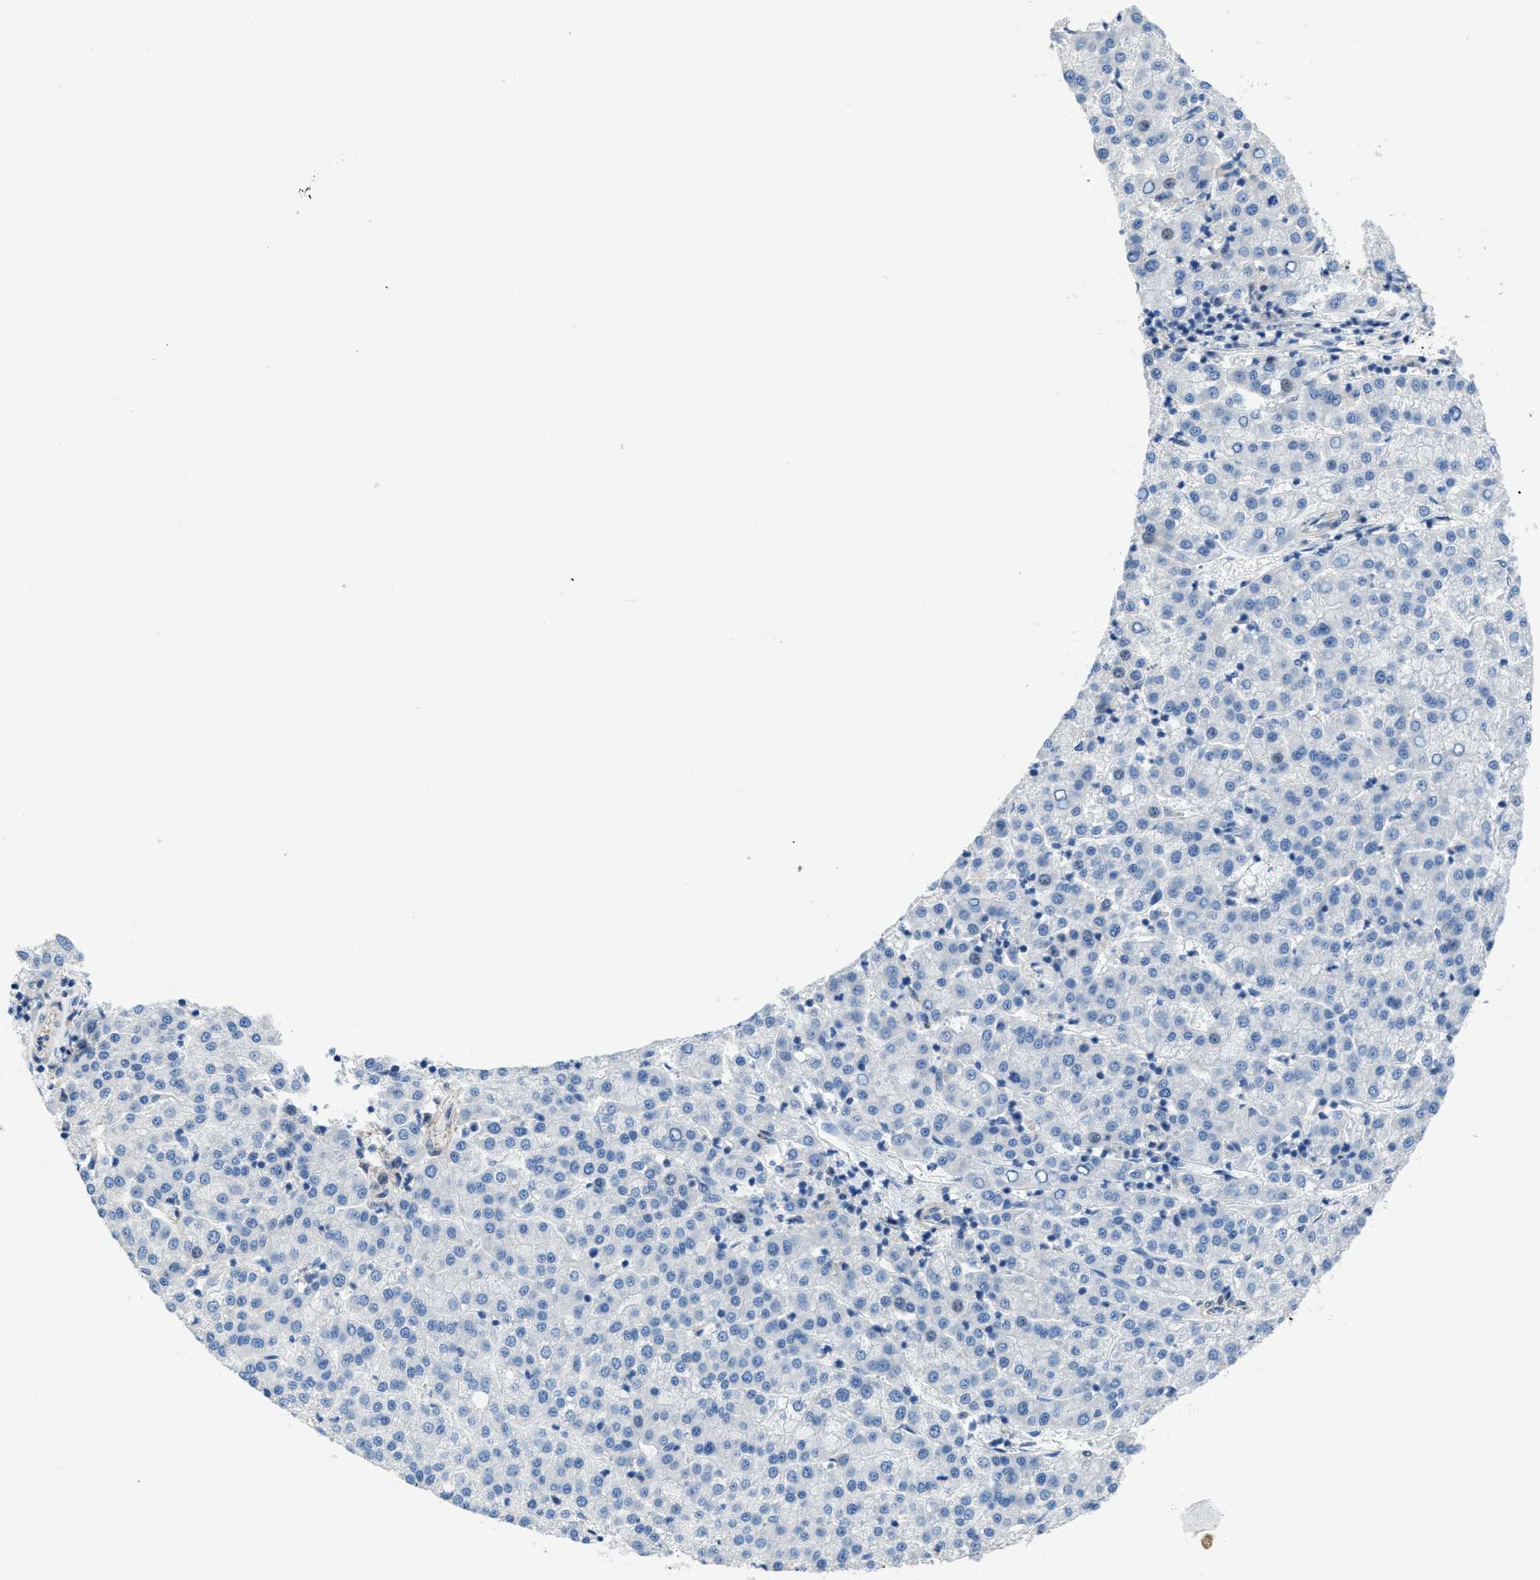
{"staining": {"intensity": "negative", "quantity": "none", "location": "none"}, "tissue": "liver cancer", "cell_type": "Tumor cells", "image_type": "cancer", "snomed": [{"axis": "morphology", "description": "Carcinoma, Hepatocellular, NOS"}, {"axis": "topography", "description": "Liver"}], "caption": "An immunohistochemistry (IHC) image of hepatocellular carcinoma (liver) is shown. There is no staining in tumor cells of hepatocellular carcinoma (liver).", "gene": "ITPR1", "patient": {"sex": "female", "age": 58}}